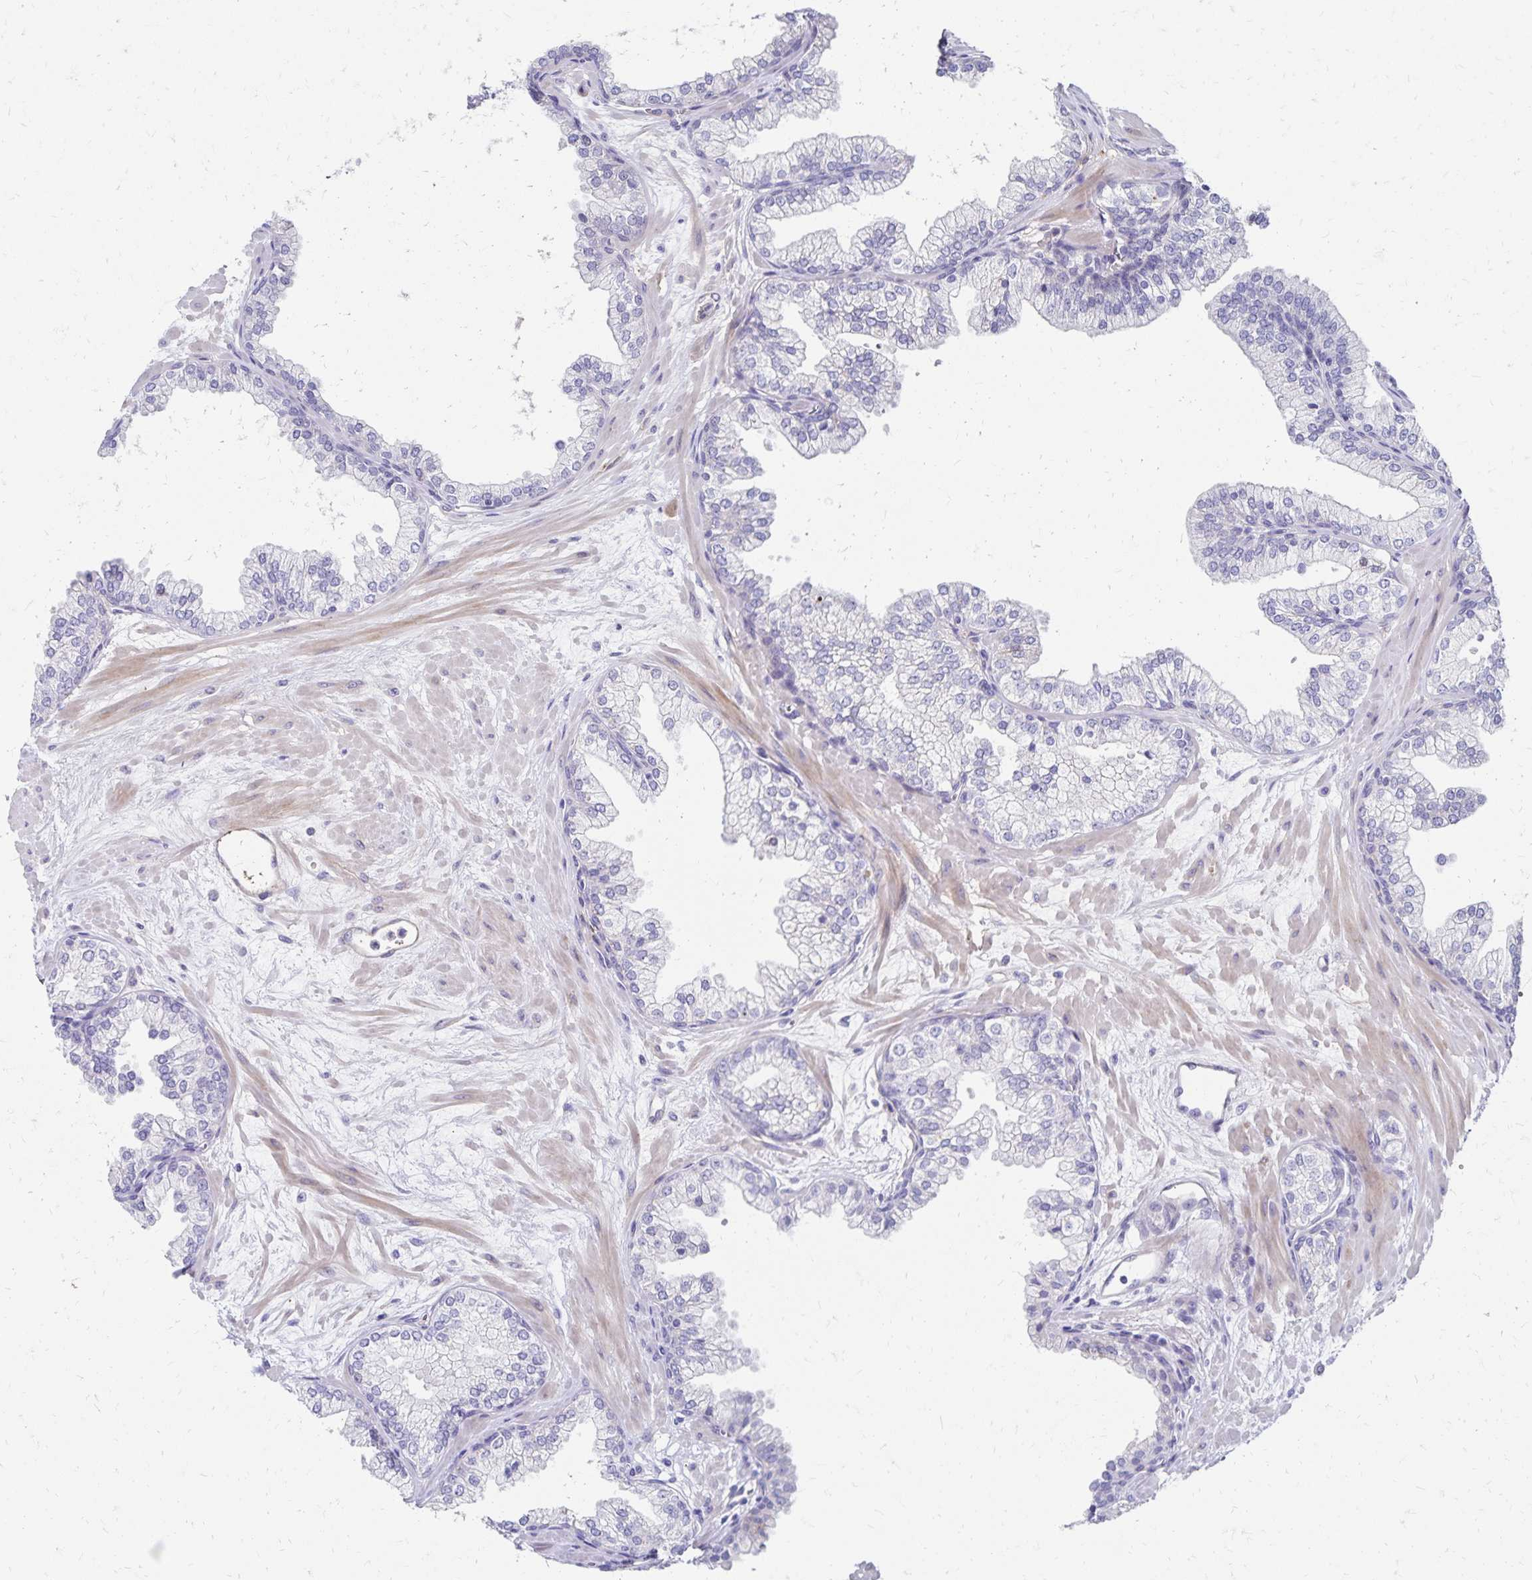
{"staining": {"intensity": "negative", "quantity": "none", "location": "none"}, "tissue": "prostate", "cell_type": "Glandular cells", "image_type": "normal", "snomed": [{"axis": "morphology", "description": "Normal tissue, NOS"}, {"axis": "topography", "description": "Prostate"}, {"axis": "topography", "description": "Peripheral nerve tissue"}], "caption": "Immunohistochemistry histopathology image of normal prostate: prostate stained with DAB (3,3'-diaminobenzidine) exhibits no significant protein positivity in glandular cells.", "gene": "NECAP1", "patient": {"sex": "male", "age": 61}}